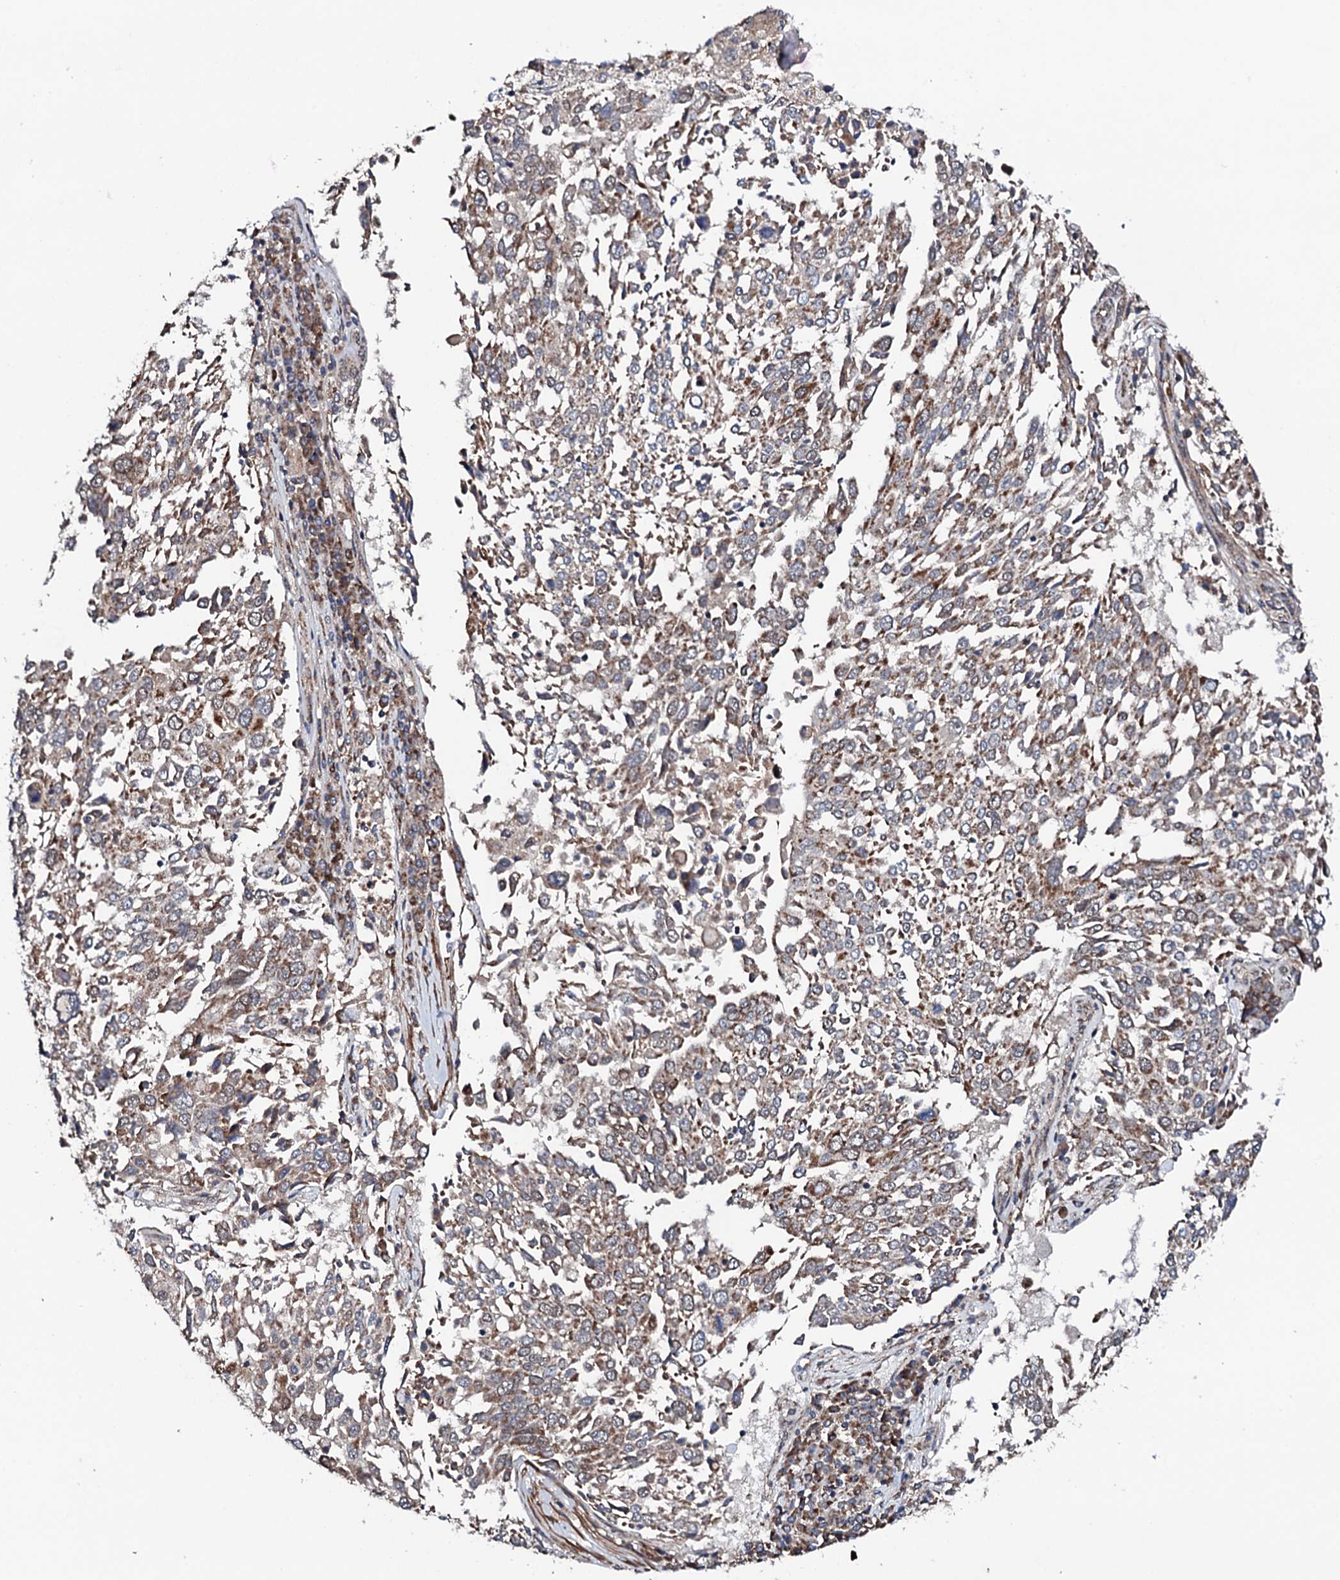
{"staining": {"intensity": "moderate", "quantity": "25%-75%", "location": "cytoplasmic/membranous"}, "tissue": "lung cancer", "cell_type": "Tumor cells", "image_type": "cancer", "snomed": [{"axis": "morphology", "description": "Squamous cell carcinoma, NOS"}, {"axis": "topography", "description": "Lung"}], "caption": "Lung cancer (squamous cell carcinoma) stained for a protein (brown) demonstrates moderate cytoplasmic/membranous positive expression in approximately 25%-75% of tumor cells.", "gene": "MTIF3", "patient": {"sex": "male", "age": 65}}